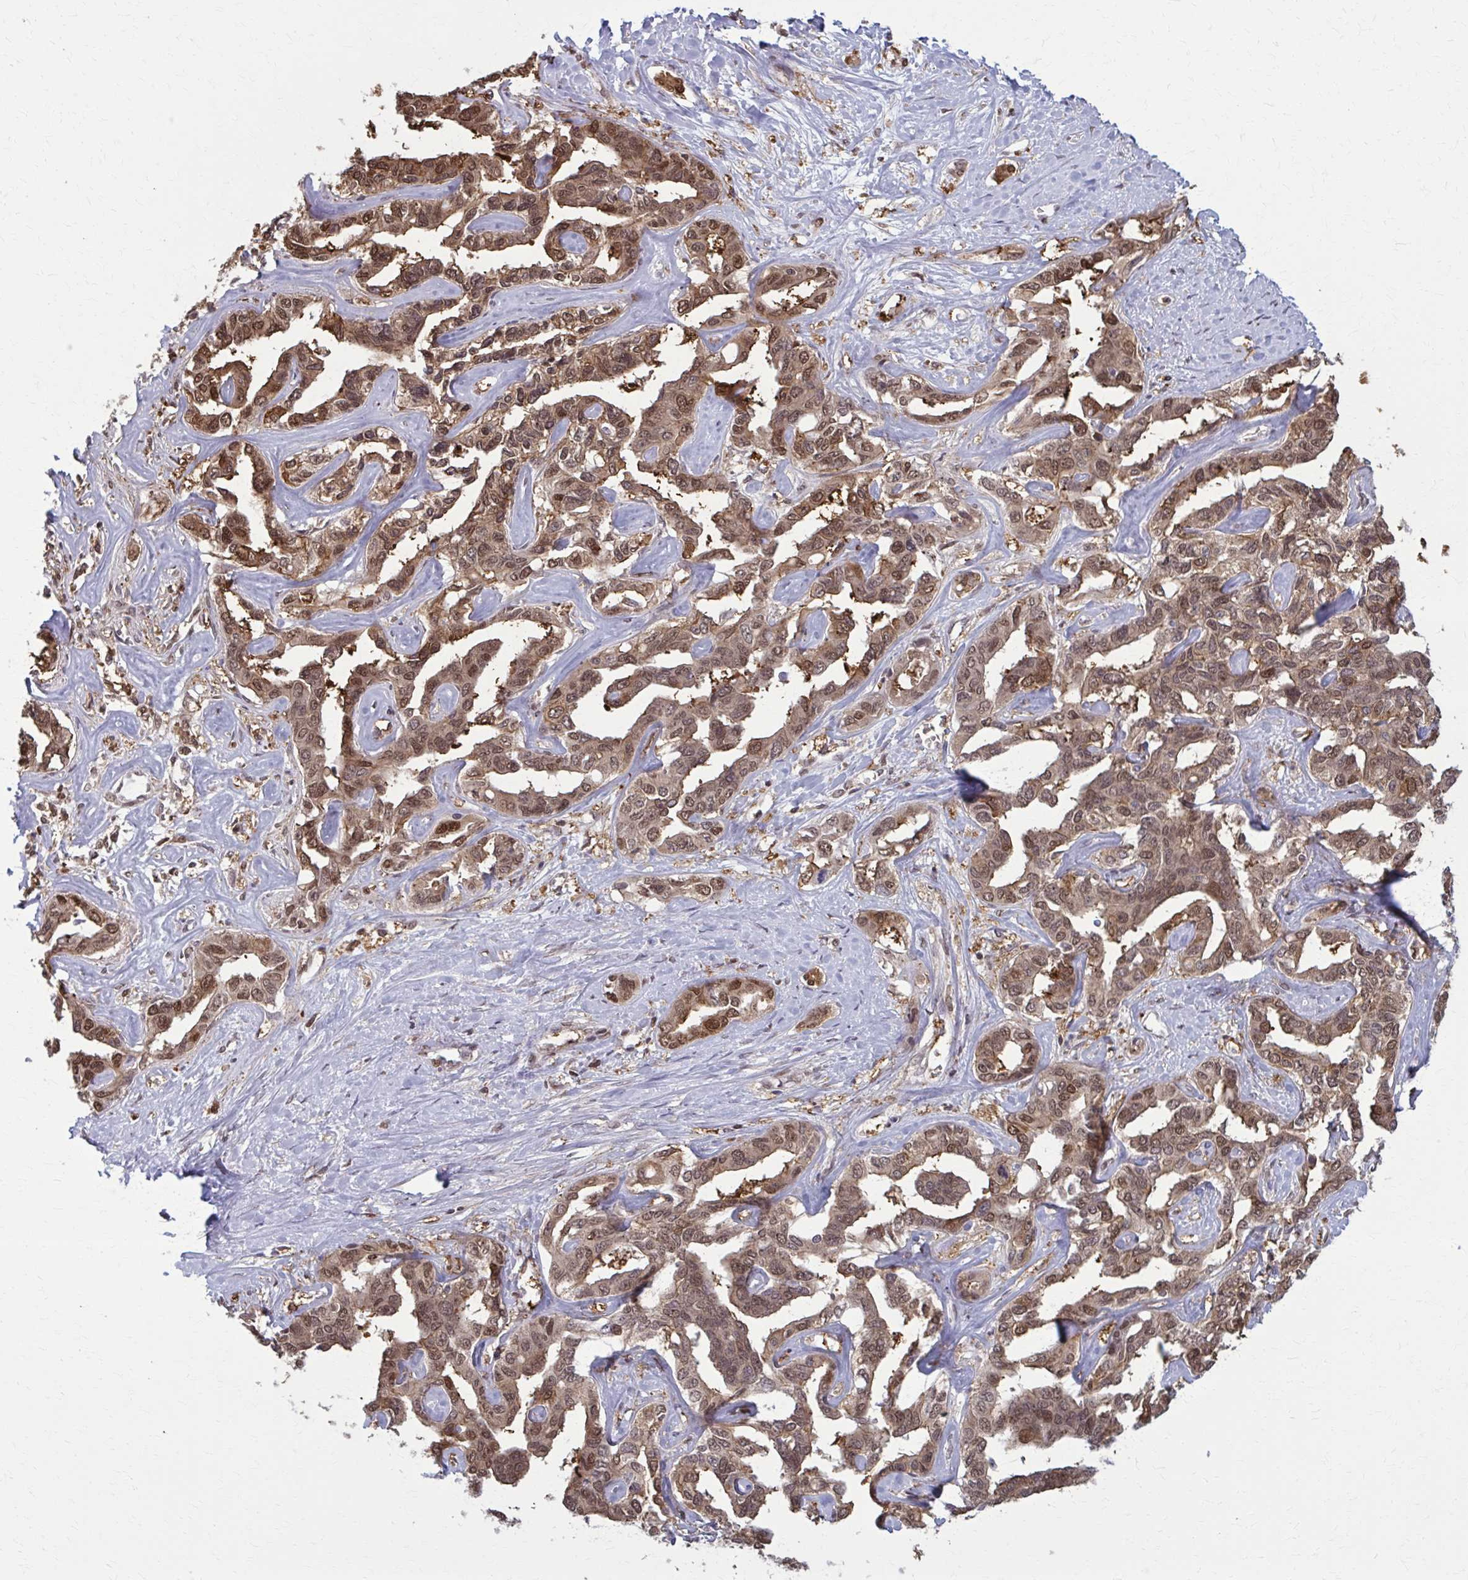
{"staining": {"intensity": "strong", "quantity": ">75%", "location": "cytoplasmic/membranous,nuclear"}, "tissue": "liver cancer", "cell_type": "Tumor cells", "image_type": "cancer", "snomed": [{"axis": "morphology", "description": "Cholangiocarcinoma"}, {"axis": "topography", "description": "Liver"}], "caption": "Cholangiocarcinoma (liver) was stained to show a protein in brown. There is high levels of strong cytoplasmic/membranous and nuclear expression in about >75% of tumor cells. (brown staining indicates protein expression, while blue staining denotes nuclei).", "gene": "MDH1", "patient": {"sex": "male", "age": 59}}